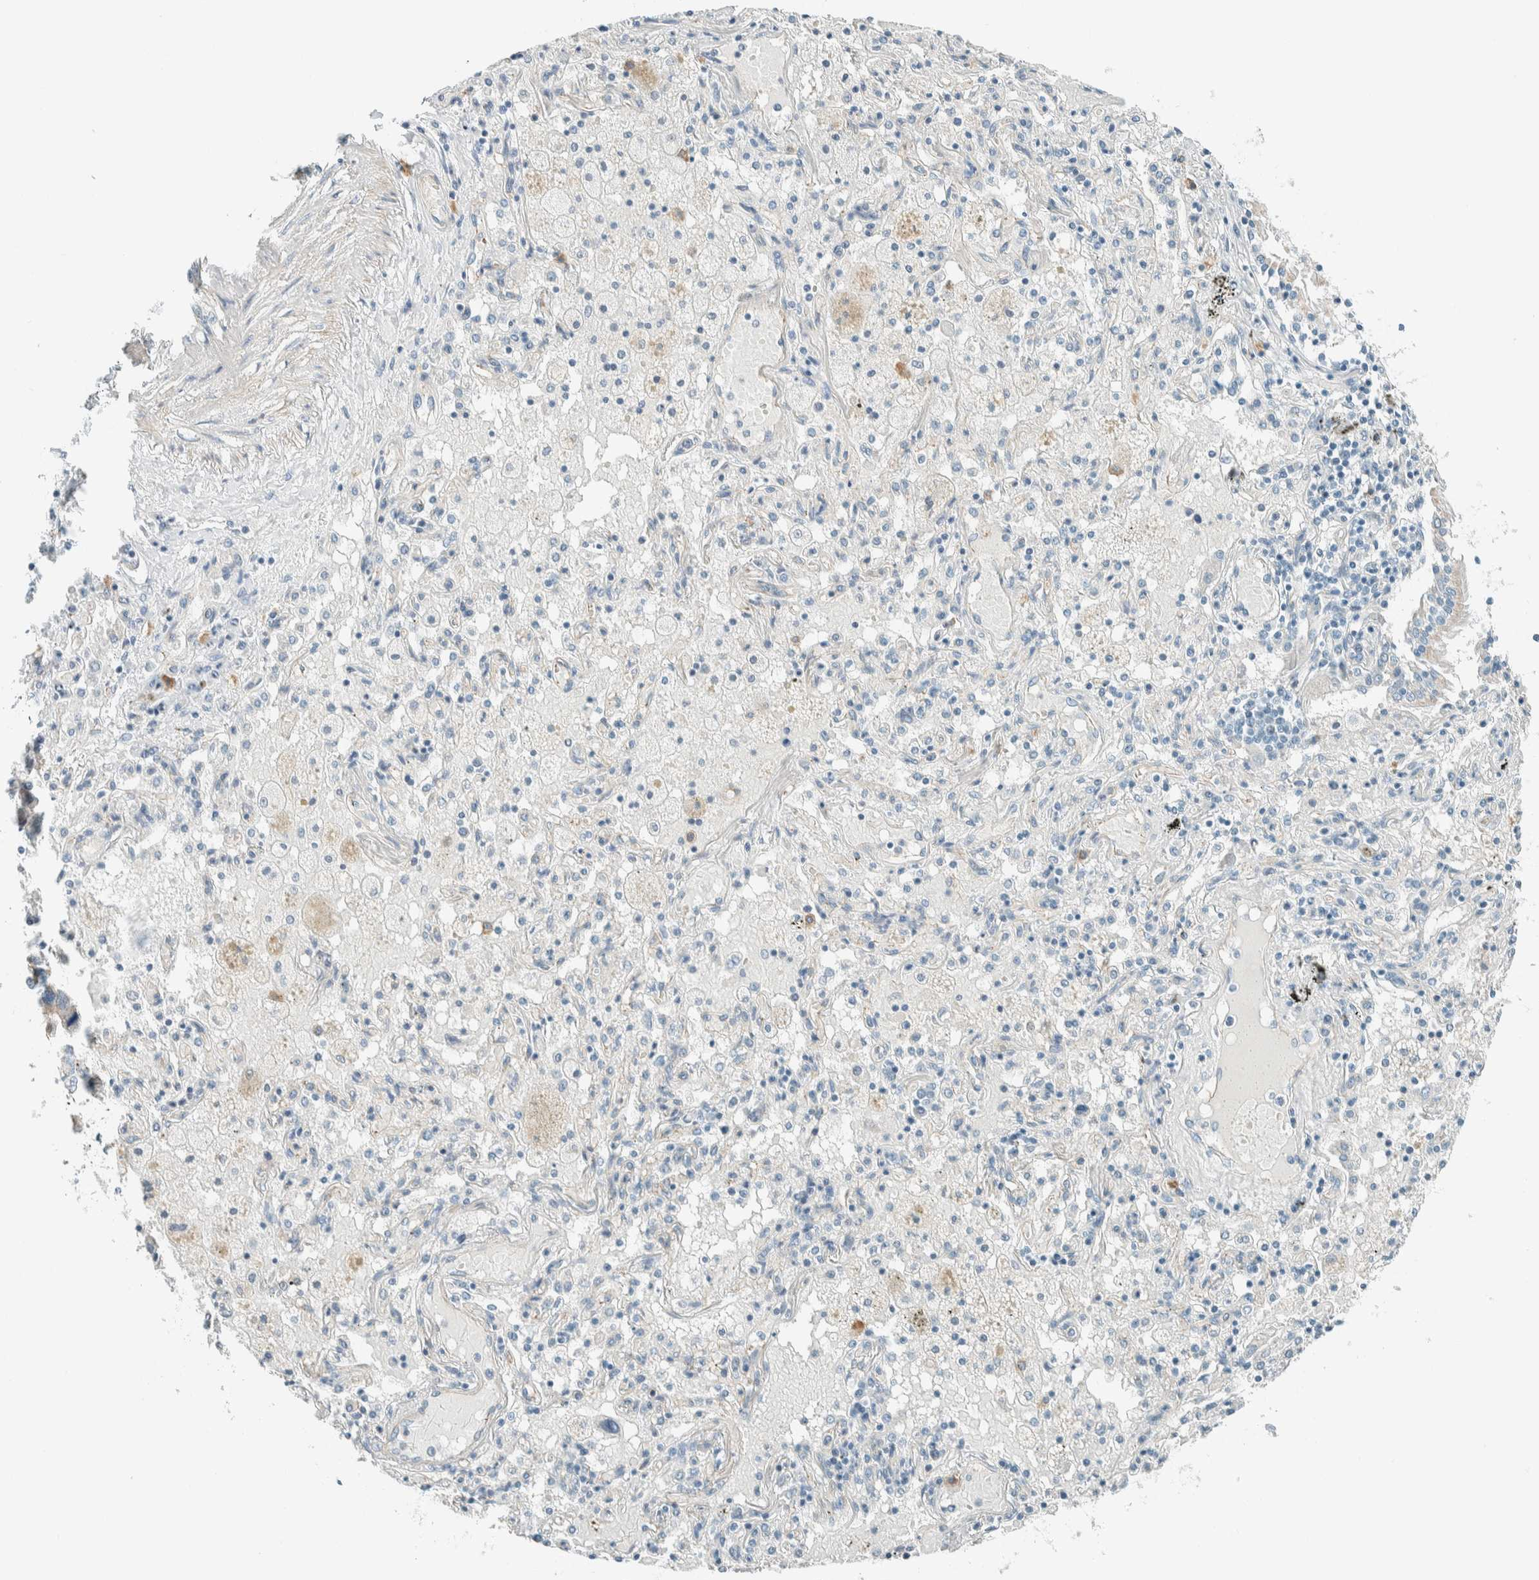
{"staining": {"intensity": "negative", "quantity": "none", "location": "none"}, "tissue": "lung cancer", "cell_type": "Tumor cells", "image_type": "cancer", "snomed": [{"axis": "morphology", "description": "Squamous cell carcinoma, NOS"}, {"axis": "topography", "description": "Lung"}], "caption": "Photomicrograph shows no protein staining in tumor cells of lung cancer tissue.", "gene": "SLFN12", "patient": {"sex": "male", "age": 65}}